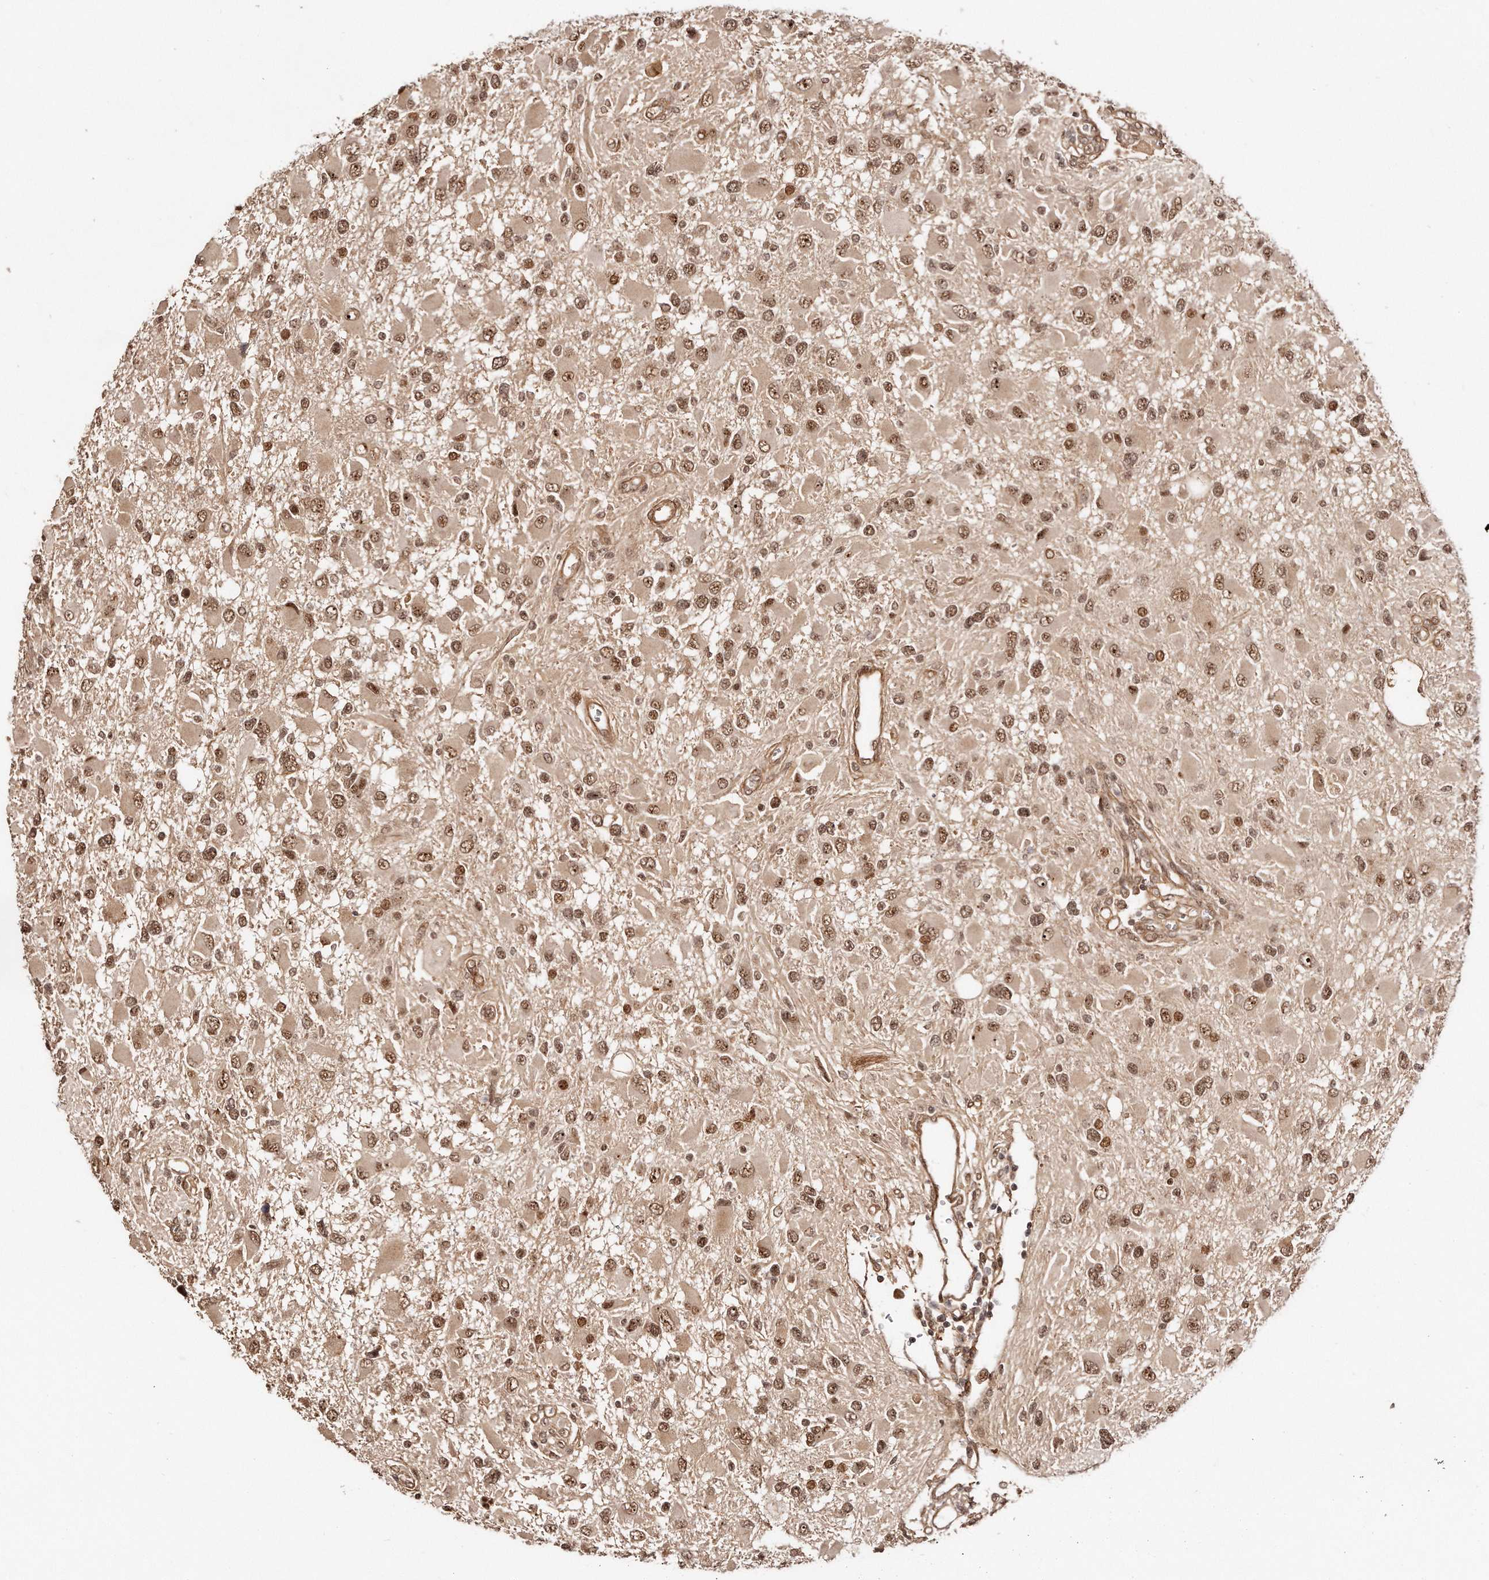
{"staining": {"intensity": "moderate", "quantity": ">75%", "location": "nuclear"}, "tissue": "glioma", "cell_type": "Tumor cells", "image_type": "cancer", "snomed": [{"axis": "morphology", "description": "Glioma, malignant, High grade"}, {"axis": "topography", "description": "Brain"}], "caption": "Protein staining of glioma tissue demonstrates moderate nuclear positivity in about >75% of tumor cells.", "gene": "SOX4", "patient": {"sex": "male", "age": 53}}